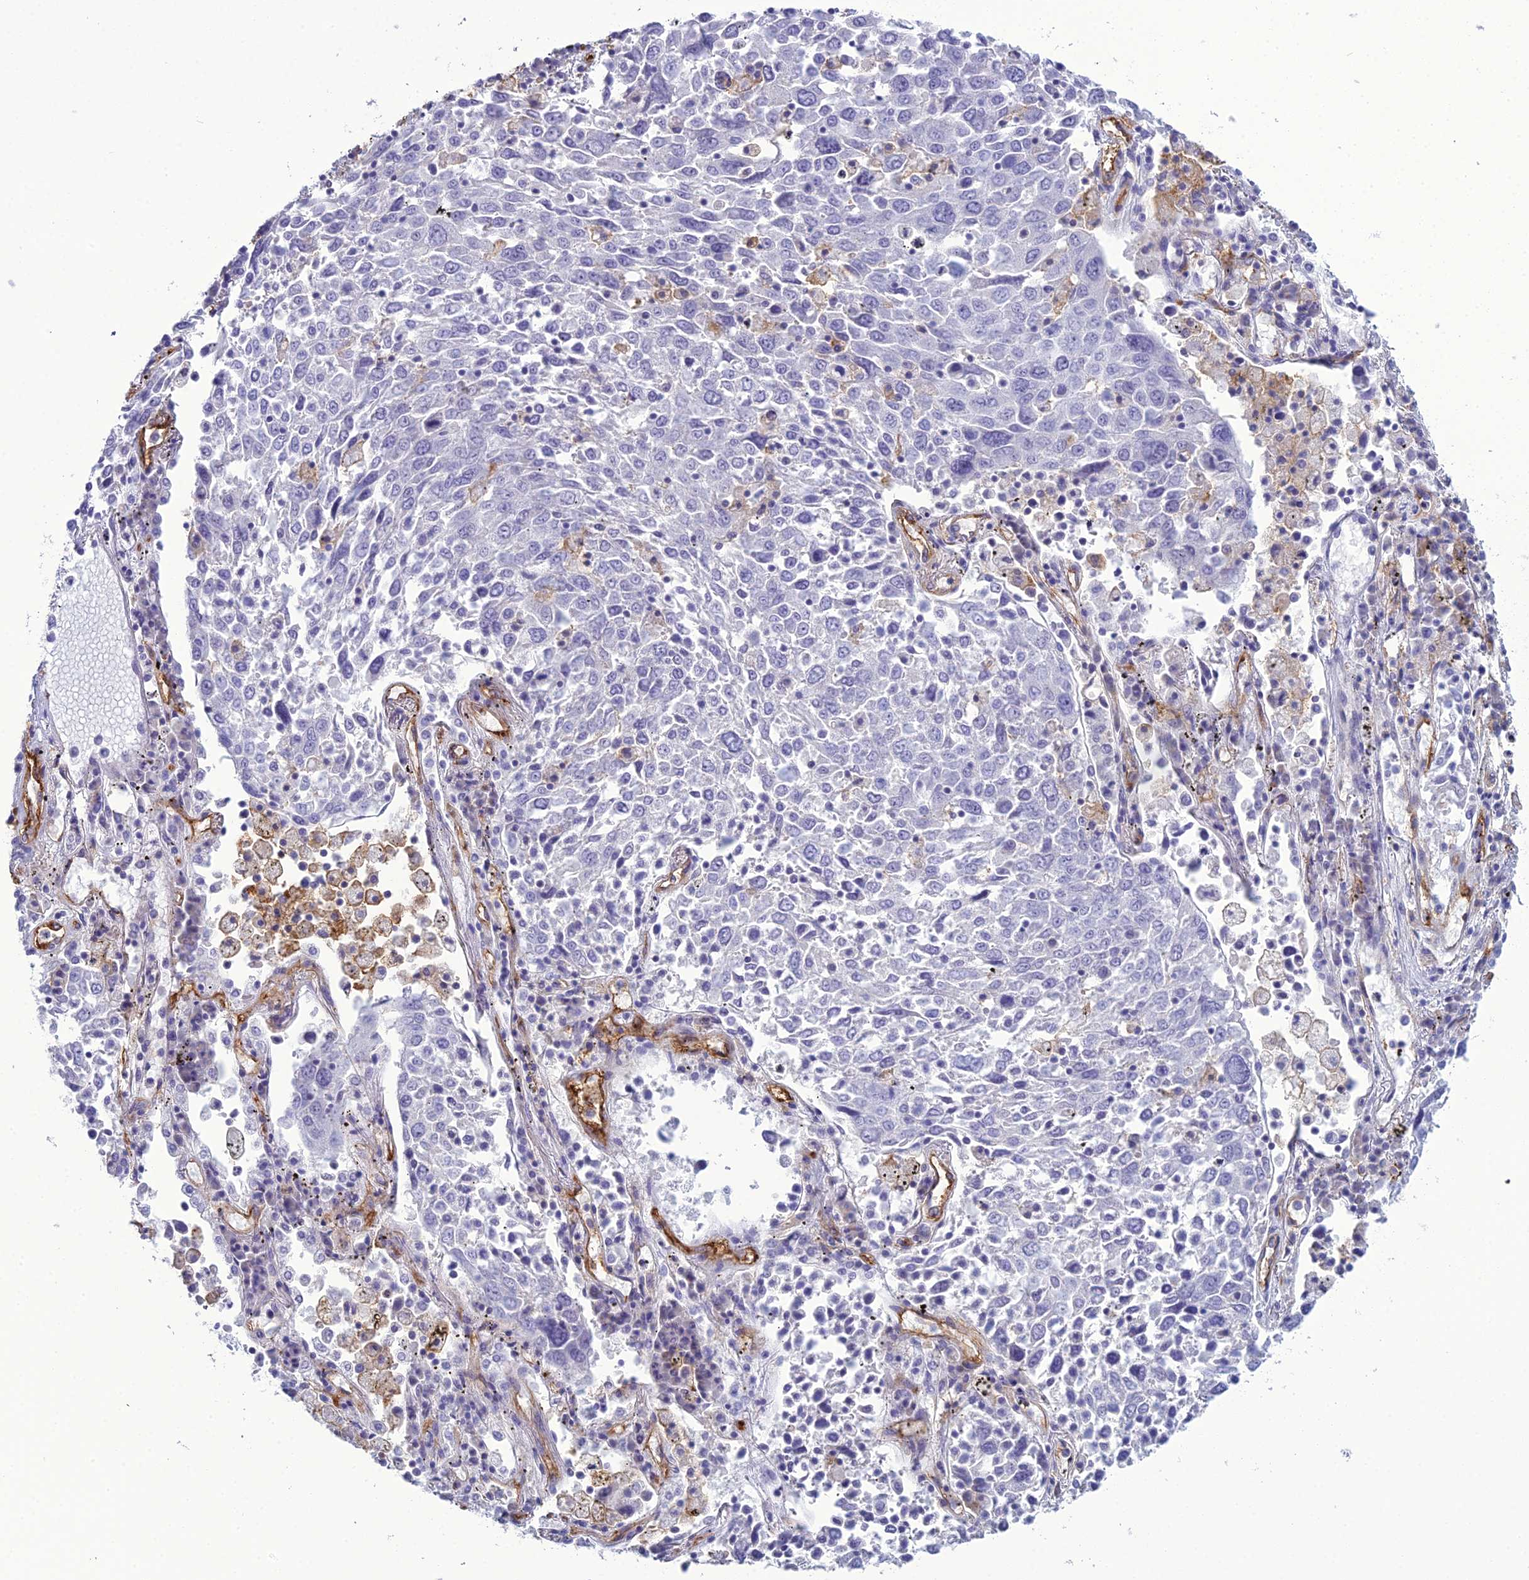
{"staining": {"intensity": "negative", "quantity": "none", "location": "none"}, "tissue": "lung cancer", "cell_type": "Tumor cells", "image_type": "cancer", "snomed": [{"axis": "morphology", "description": "Squamous cell carcinoma, NOS"}, {"axis": "topography", "description": "Lung"}], "caption": "The histopathology image reveals no staining of tumor cells in squamous cell carcinoma (lung). (DAB immunohistochemistry, high magnification).", "gene": "ACE", "patient": {"sex": "male", "age": 65}}